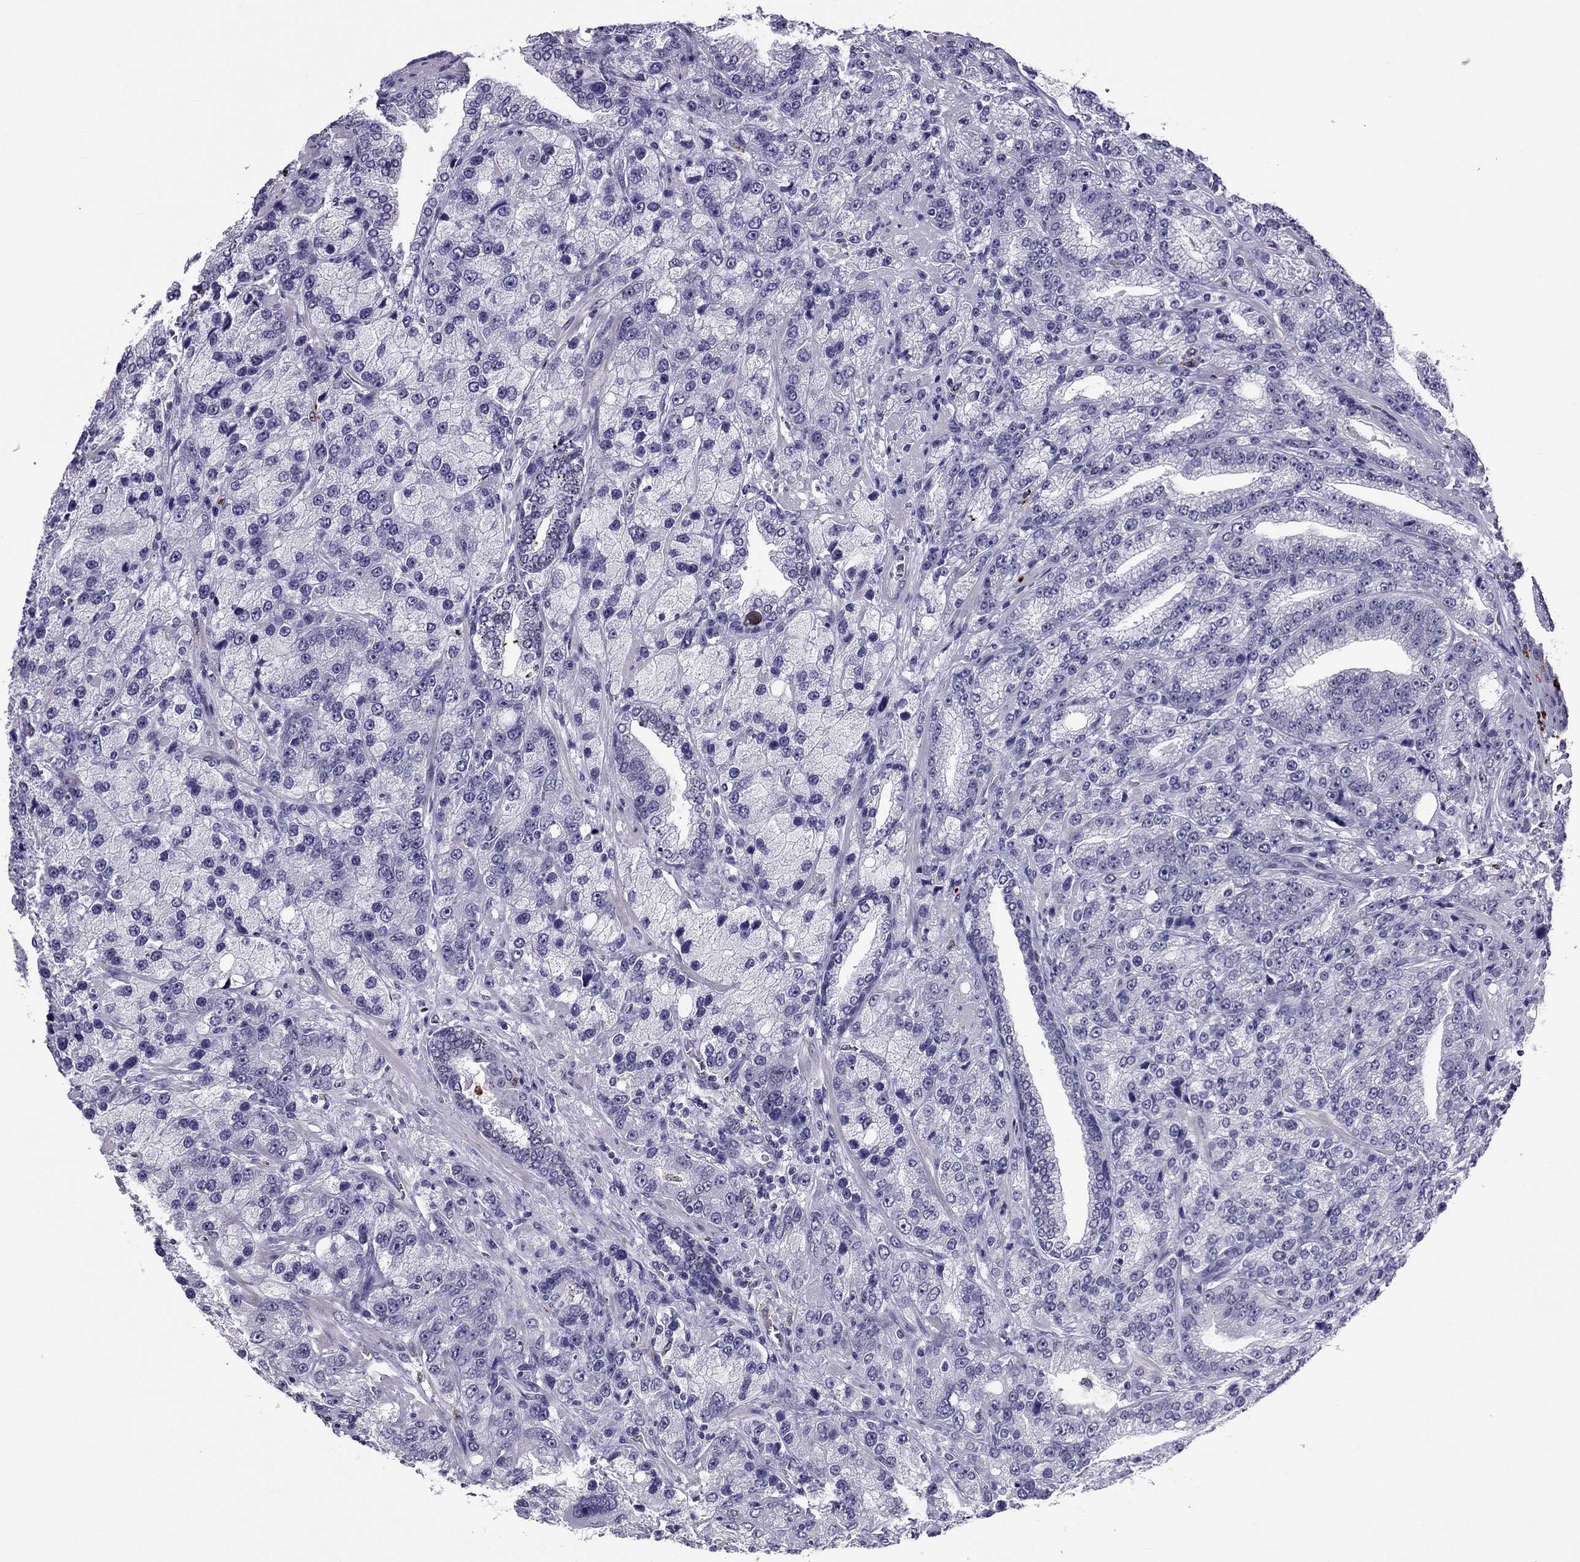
{"staining": {"intensity": "negative", "quantity": "none", "location": "none"}, "tissue": "prostate cancer", "cell_type": "Tumor cells", "image_type": "cancer", "snomed": [{"axis": "morphology", "description": "Adenocarcinoma, NOS"}, {"axis": "topography", "description": "Prostate"}], "caption": "The micrograph reveals no staining of tumor cells in prostate cancer.", "gene": "CCL27", "patient": {"sex": "male", "age": 63}}